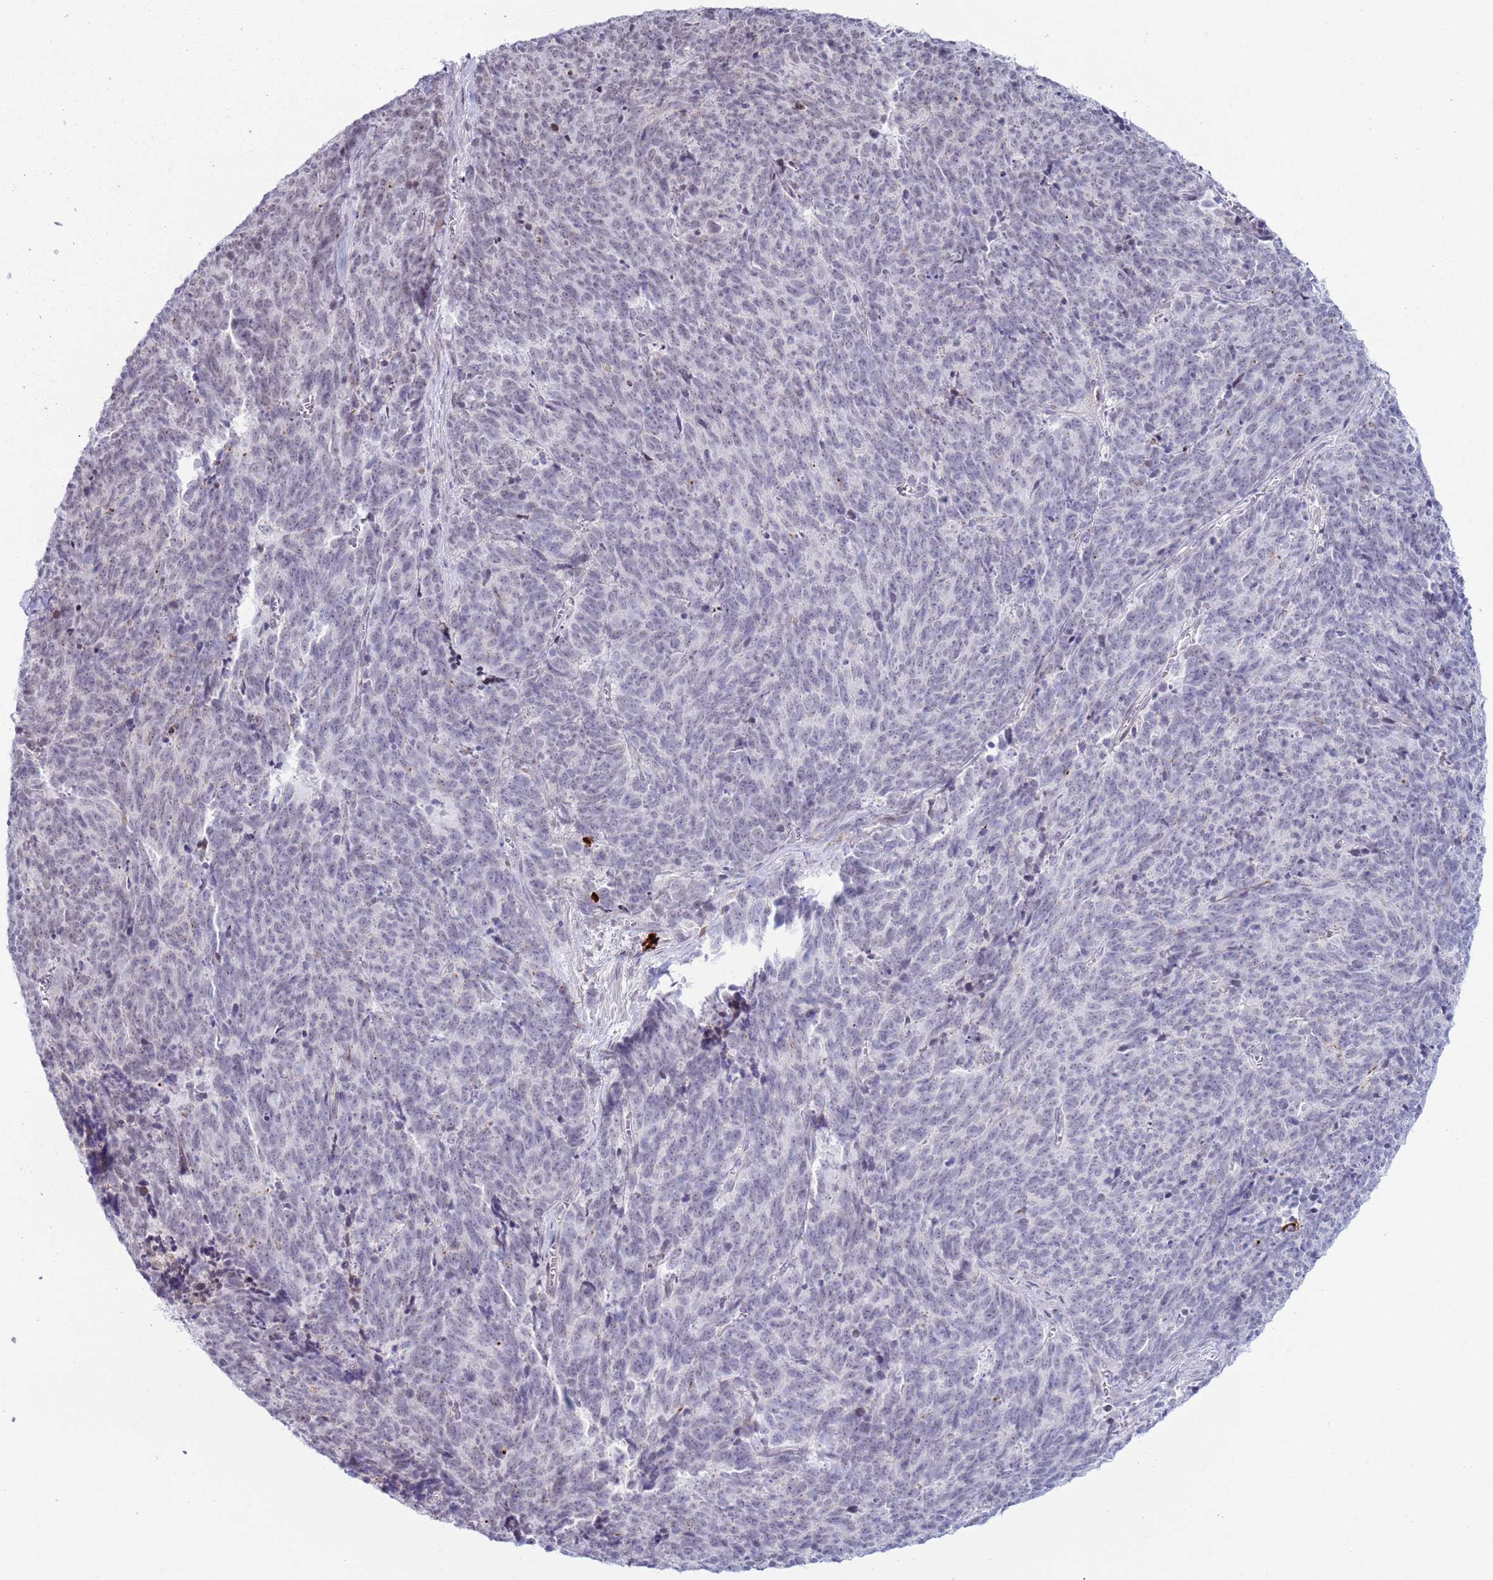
{"staining": {"intensity": "negative", "quantity": "none", "location": "none"}, "tissue": "cervical cancer", "cell_type": "Tumor cells", "image_type": "cancer", "snomed": [{"axis": "morphology", "description": "Squamous cell carcinoma, NOS"}, {"axis": "topography", "description": "Cervix"}], "caption": "Cervical cancer (squamous cell carcinoma) was stained to show a protein in brown. There is no significant positivity in tumor cells.", "gene": "NPAP1", "patient": {"sex": "female", "age": 29}}